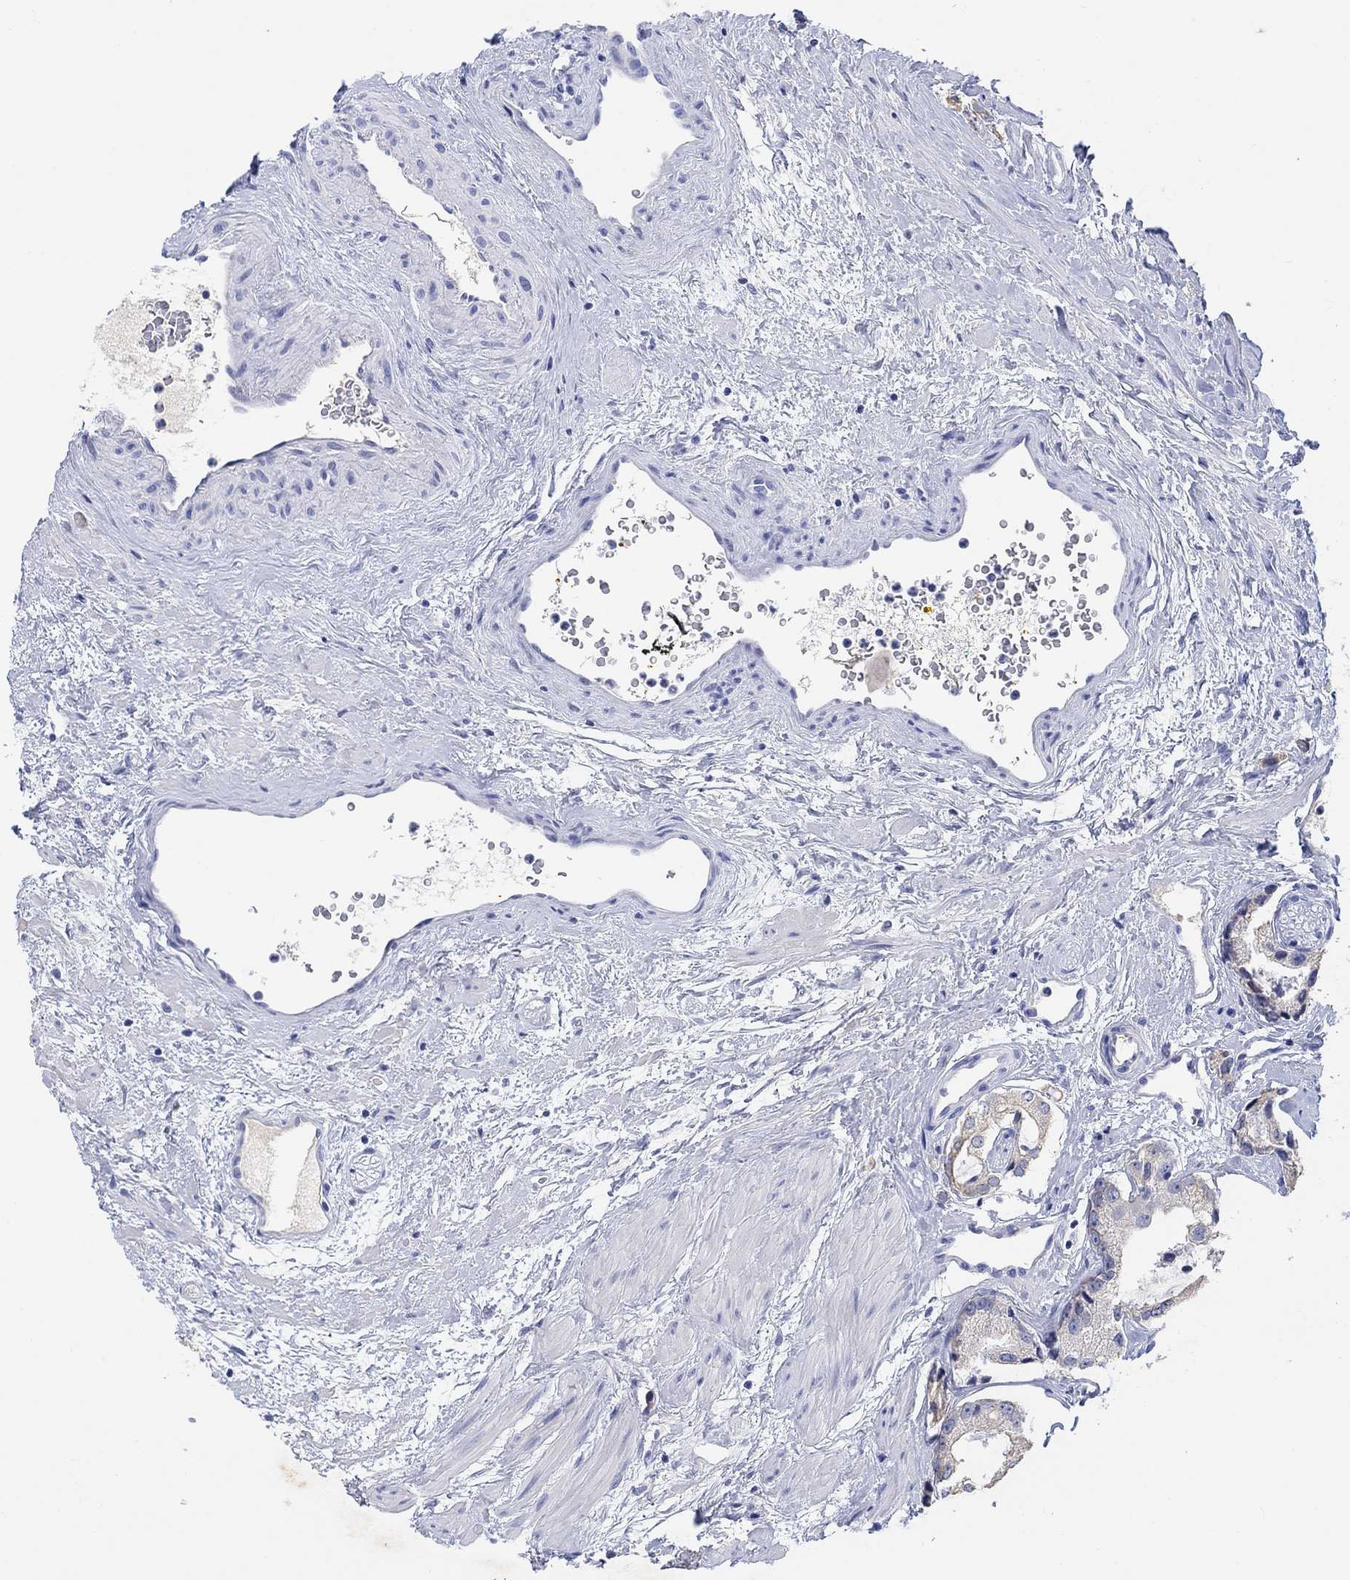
{"staining": {"intensity": "weak", "quantity": "<25%", "location": "cytoplasmic/membranous"}, "tissue": "prostate cancer", "cell_type": "Tumor cells", "image_type": "cancer", "snomed": [{"axis": "morphology", "description": "Adenocarcinoma, NOS"}, {"axis": "topography", "description": "Prostate"}], "caption": "This is an immunohistochemistry micrograph of human prostate cancer. There is no staining in tumor cells.", "gene": "TYR", "patient": {"sex": "male", "age": 66}}